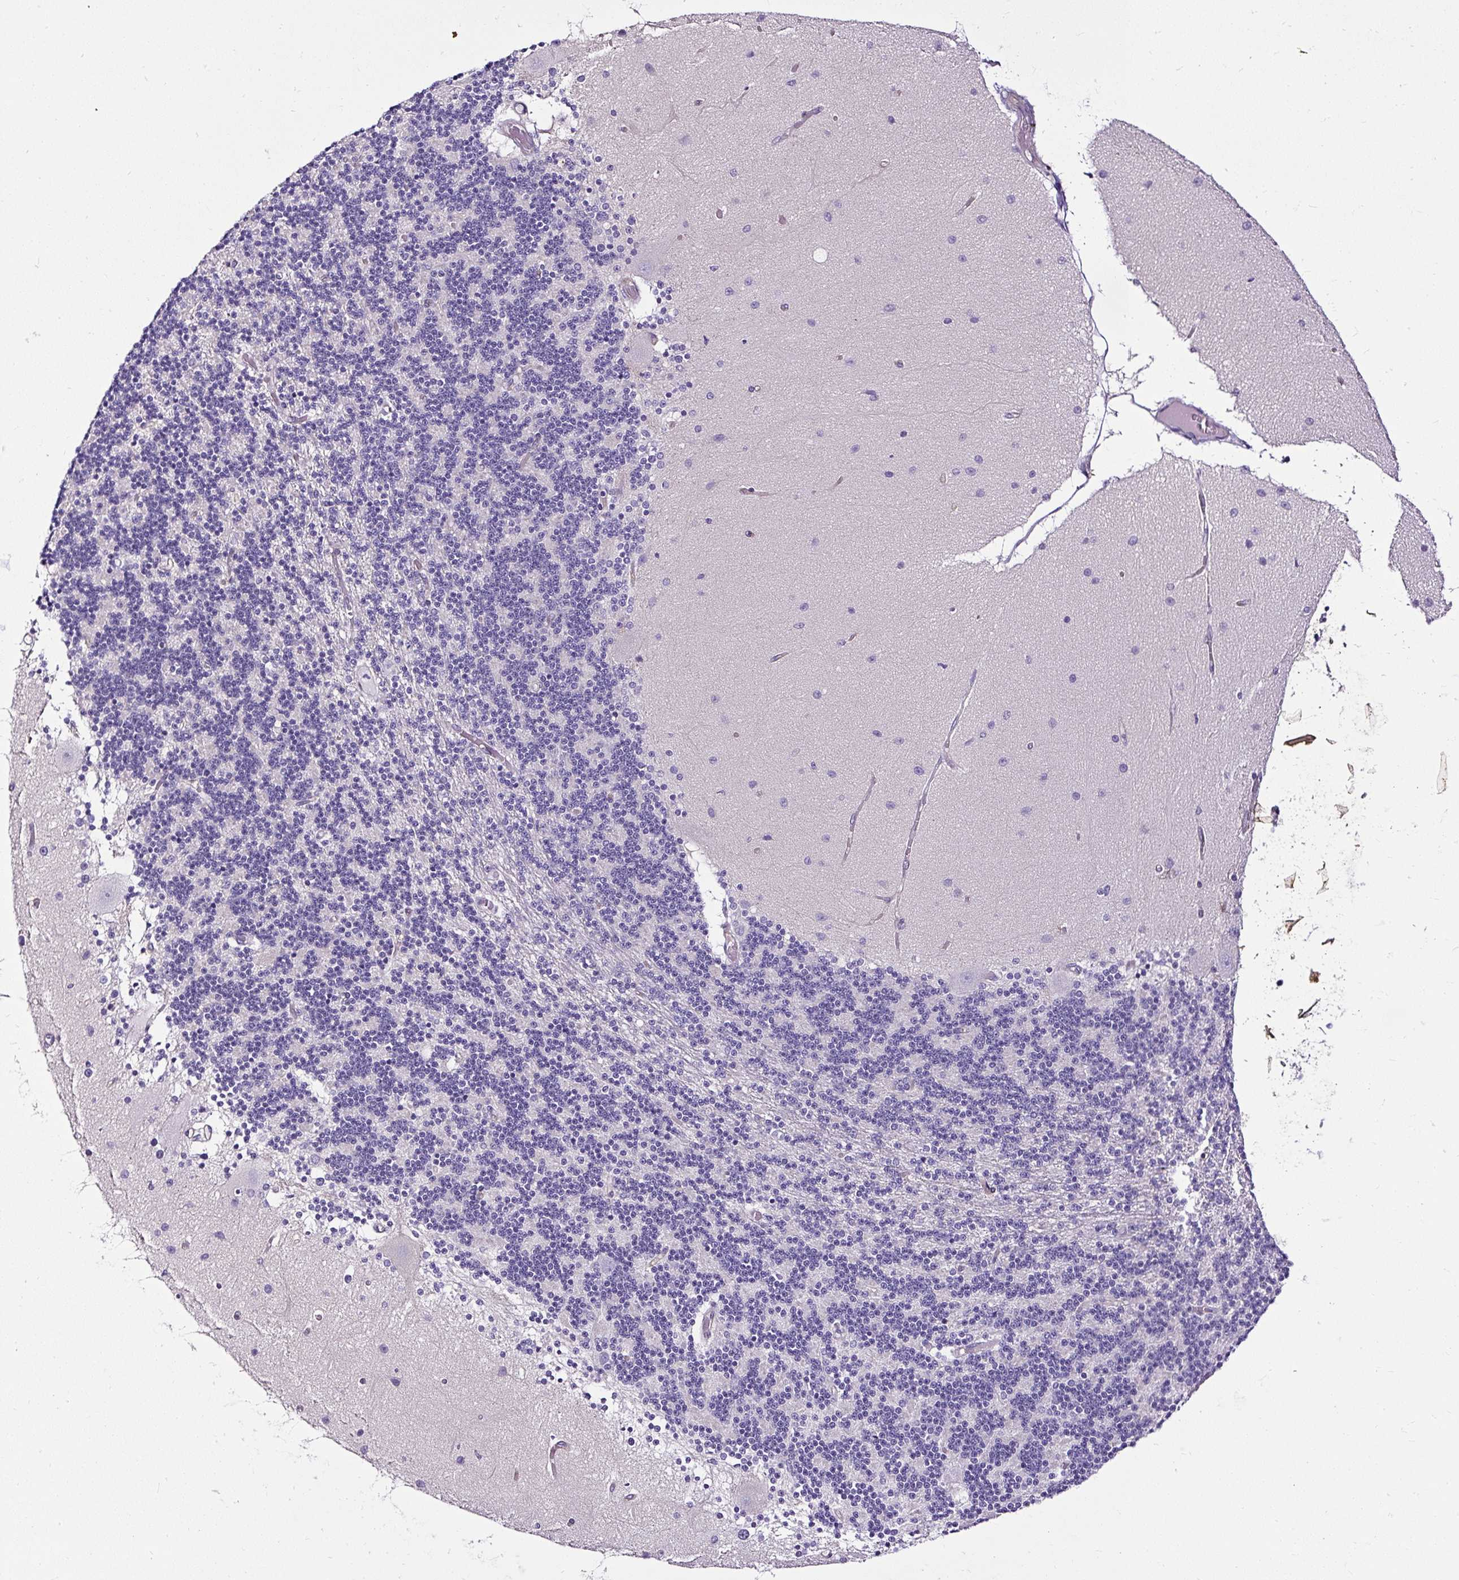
{"staining": {"intensity": "negative", "quantity": "none", "location": "none"}, "tissue": "cerebellum", "cell_type": "Cells in granular layer", "image_type": "normal", "snomed": [{"axis": "morphology", "description": "Normal tissue, NOS"}, {"axis": "topography", "description": "Cerebellum"}], "caption": "High power microscopy photomicrograph of an immunohistochemistry (IHC) image of benign cerebellum, revealing no significant expression in cells in granular layer. Brightfield microscopy of immunohistochemistry stained with DAB (3,3'-diaminobenzidine) (brown) and hematoxylin (blue), captured at high magnification.", "gene": "SLC7A8", "patient": {"sex": "female", "age": 54}}